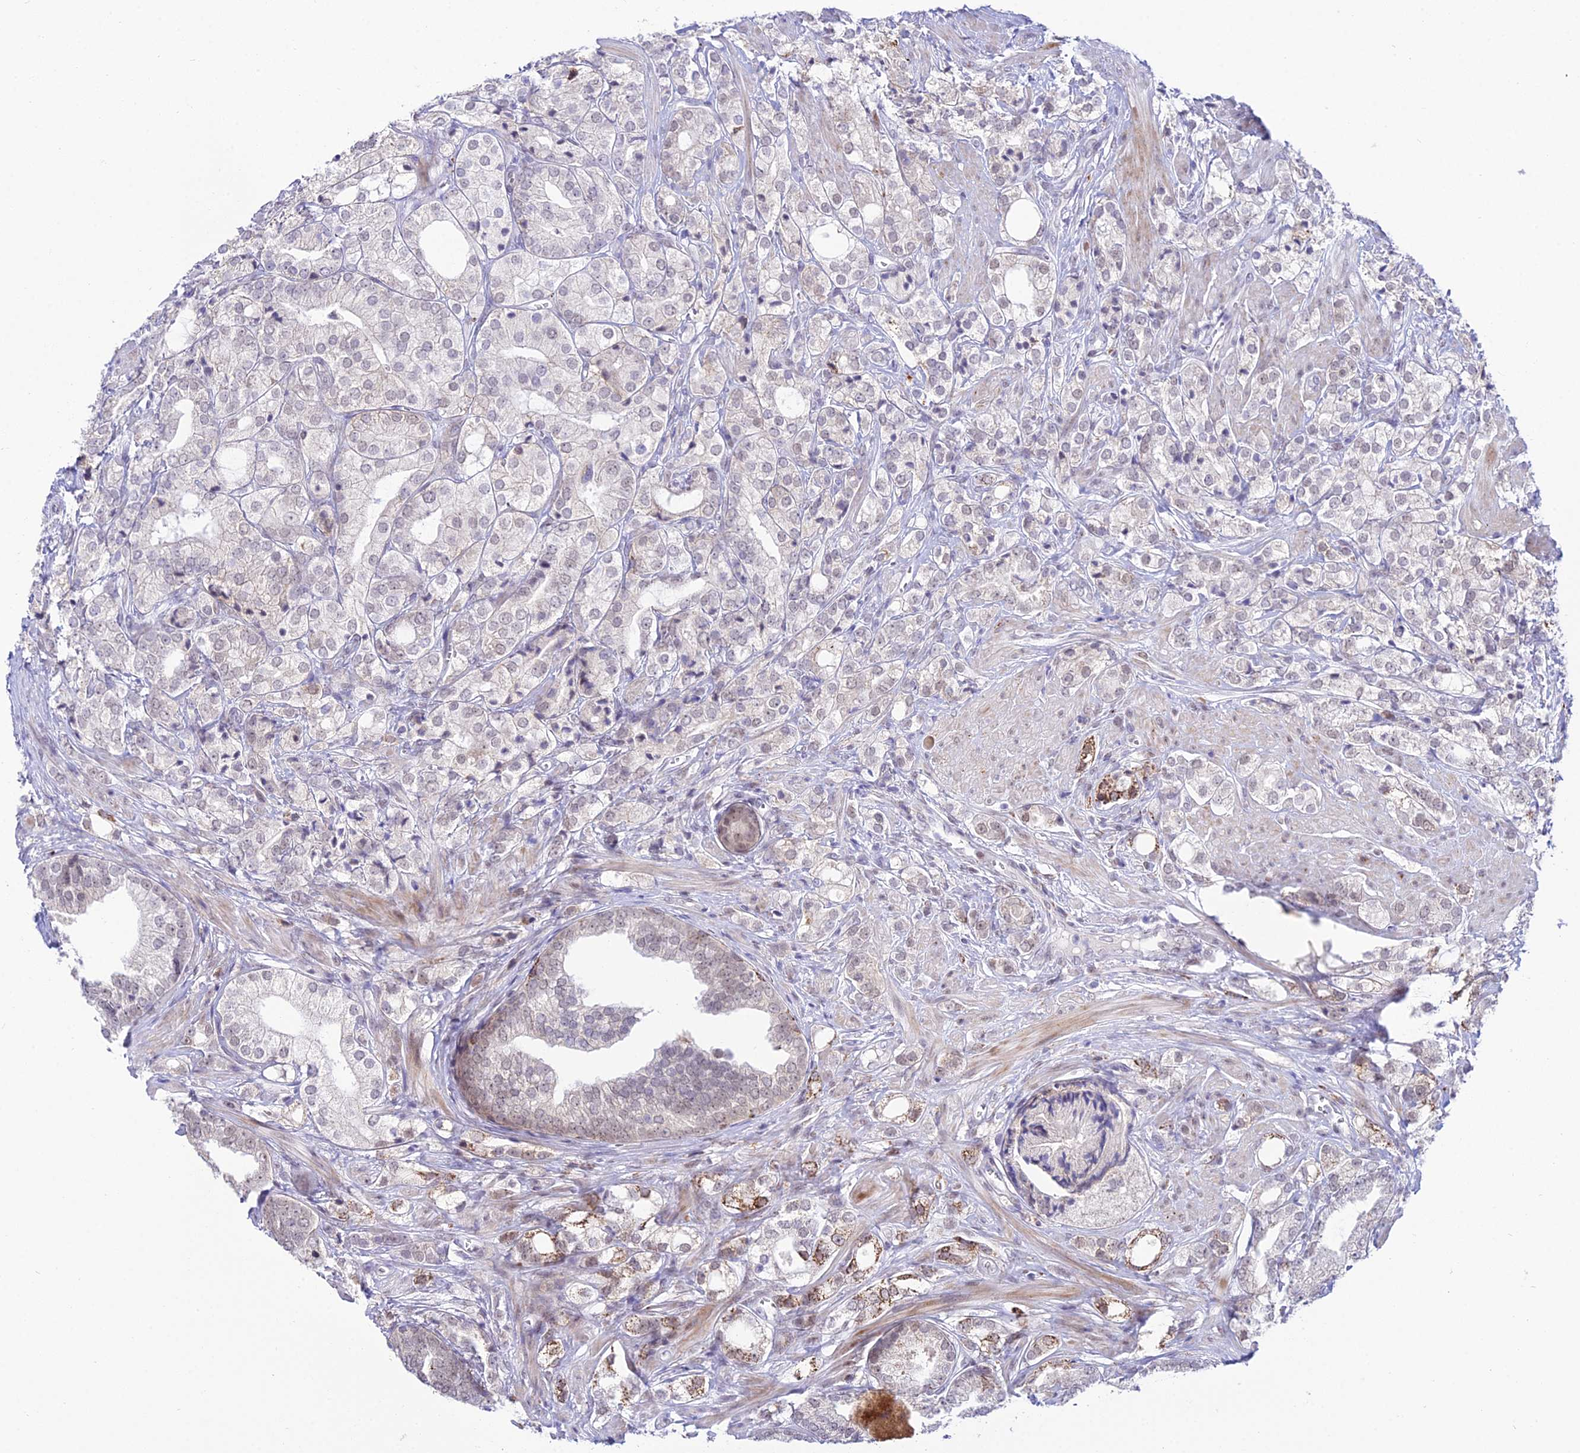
{"staining": {"intensity": "moderate", "quantity": "<25%", "location": "cytoplasmic/membranous"}, "tissue": "prostate cancer", "cell_type": "Tumor cells", "image_type": "cancer", "snomed": [{"axis": "morphology", "description": "Adenocarcinoma, High grade"}, {"axis": "topography", "description": "Prostate"}], "caption": "A histopathology image showing moderate cytoplasmic/membranous positivity in about <25% of tumor cells in prostate cancer (adenocarcinoma (high-grade)), as visualized by brown immunohistochemical staining.", "gene": "C6orf163", "patient": {"sex": "male", "age": 50}}